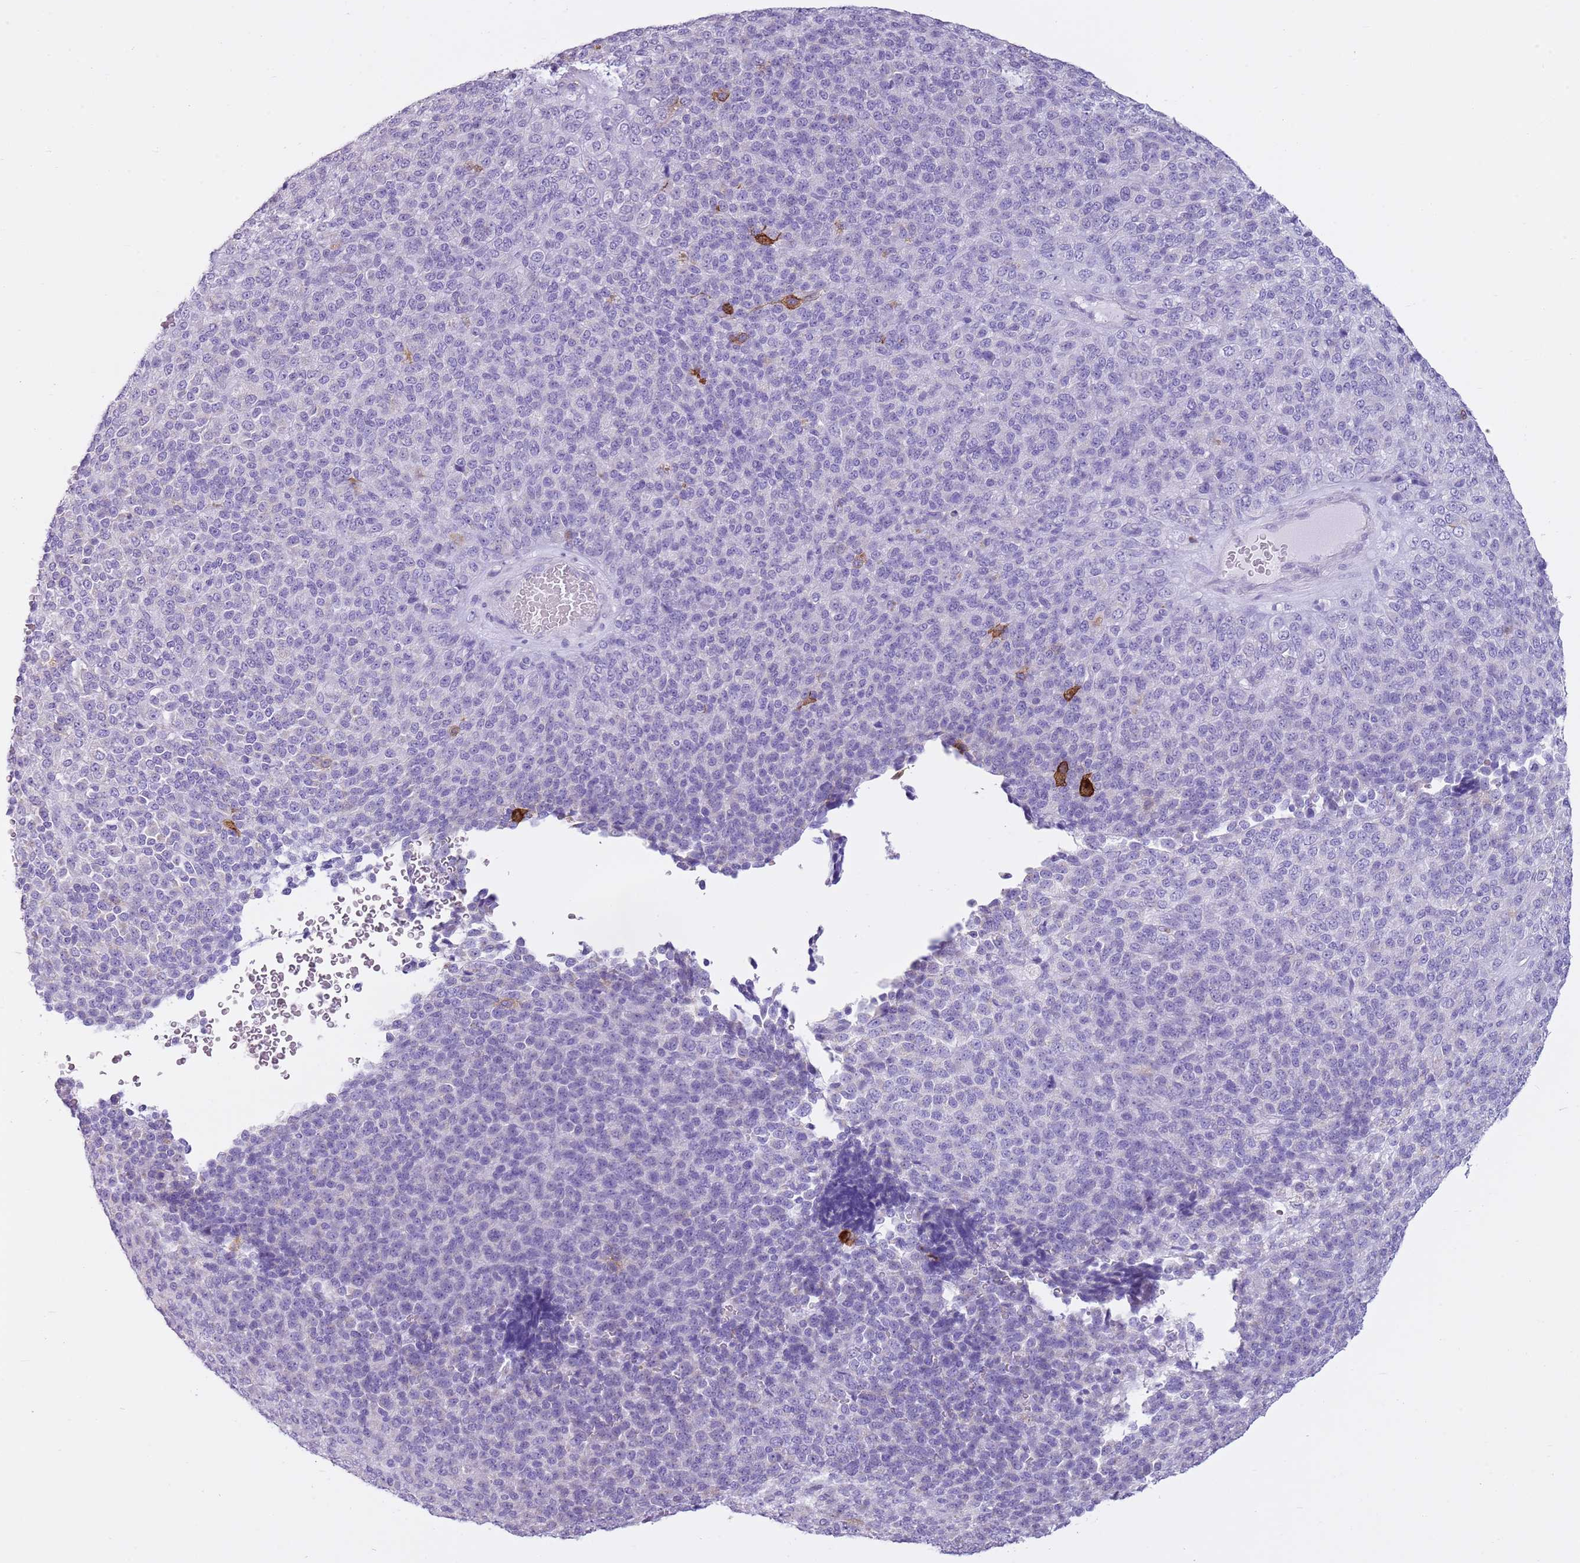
{"staining": {"intensity": "negative", "quantity": "none", "location": "none"}, "tissue": "melanoma", "cell_type": "Tumor cells", "image_type": "cancer", "snomed": [{"axis": "morphology", "description": "Malignant melanoma, Metastatic site"}, {"axis": "topography", "description": "Brain"}], "caption": "DAB immunohistochemical staining of malignant melanoma (metastatic site) displays no significant expression in tumor cells. Brightfield microscopy of immunohistochemistry (IHC) stained with DAB (brown) and hematoxylin (blue), captured at high magnification.", "gene": "CD177", "patient": {"sex": "female", "age": 56}}